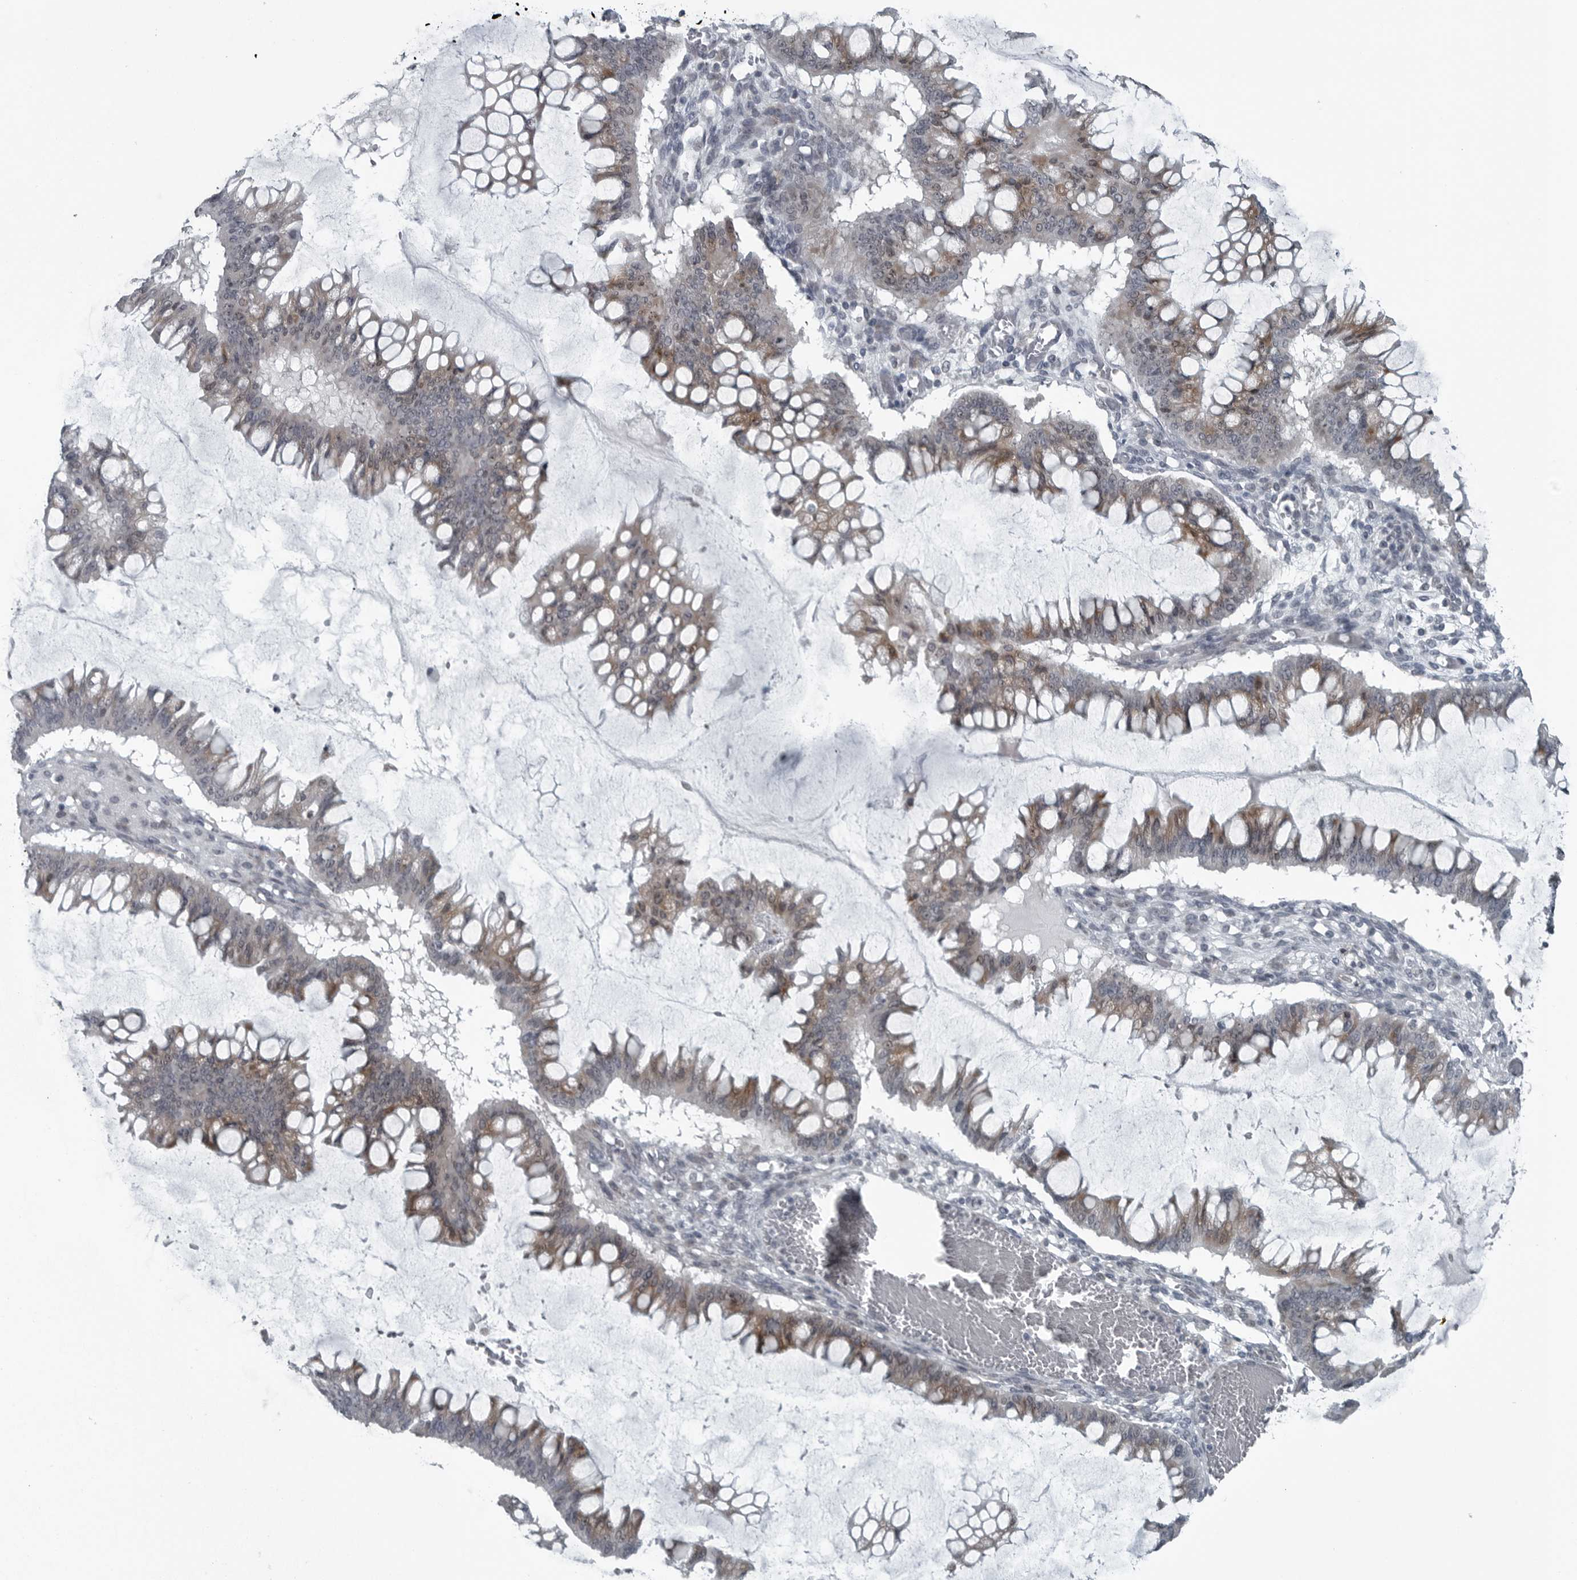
{"staining": {"intensity": "moderate", "quantity": "25%-75%", "location": "cytoplasmic/membranous"}, "tissue": "ovarian cancer", "cell_type": "Tumor cells", "image_type": "cancer", "snomed": [{"axis": "morphology", "description": "Cystadenocarcinoma, mucinous, NOS"}, {"axis": "topography", "description": "Ovary"}], "caption": "A high-resolution micrograph shows immunohistochemistry (IHC) staining of ovarian cancer, which reveals moderate cytoplasmic/membranous staining in approximately 25%-75% of tumor cells.", "gene": "DNAAF11", "patient": {"sex": "female", "age": 73}}